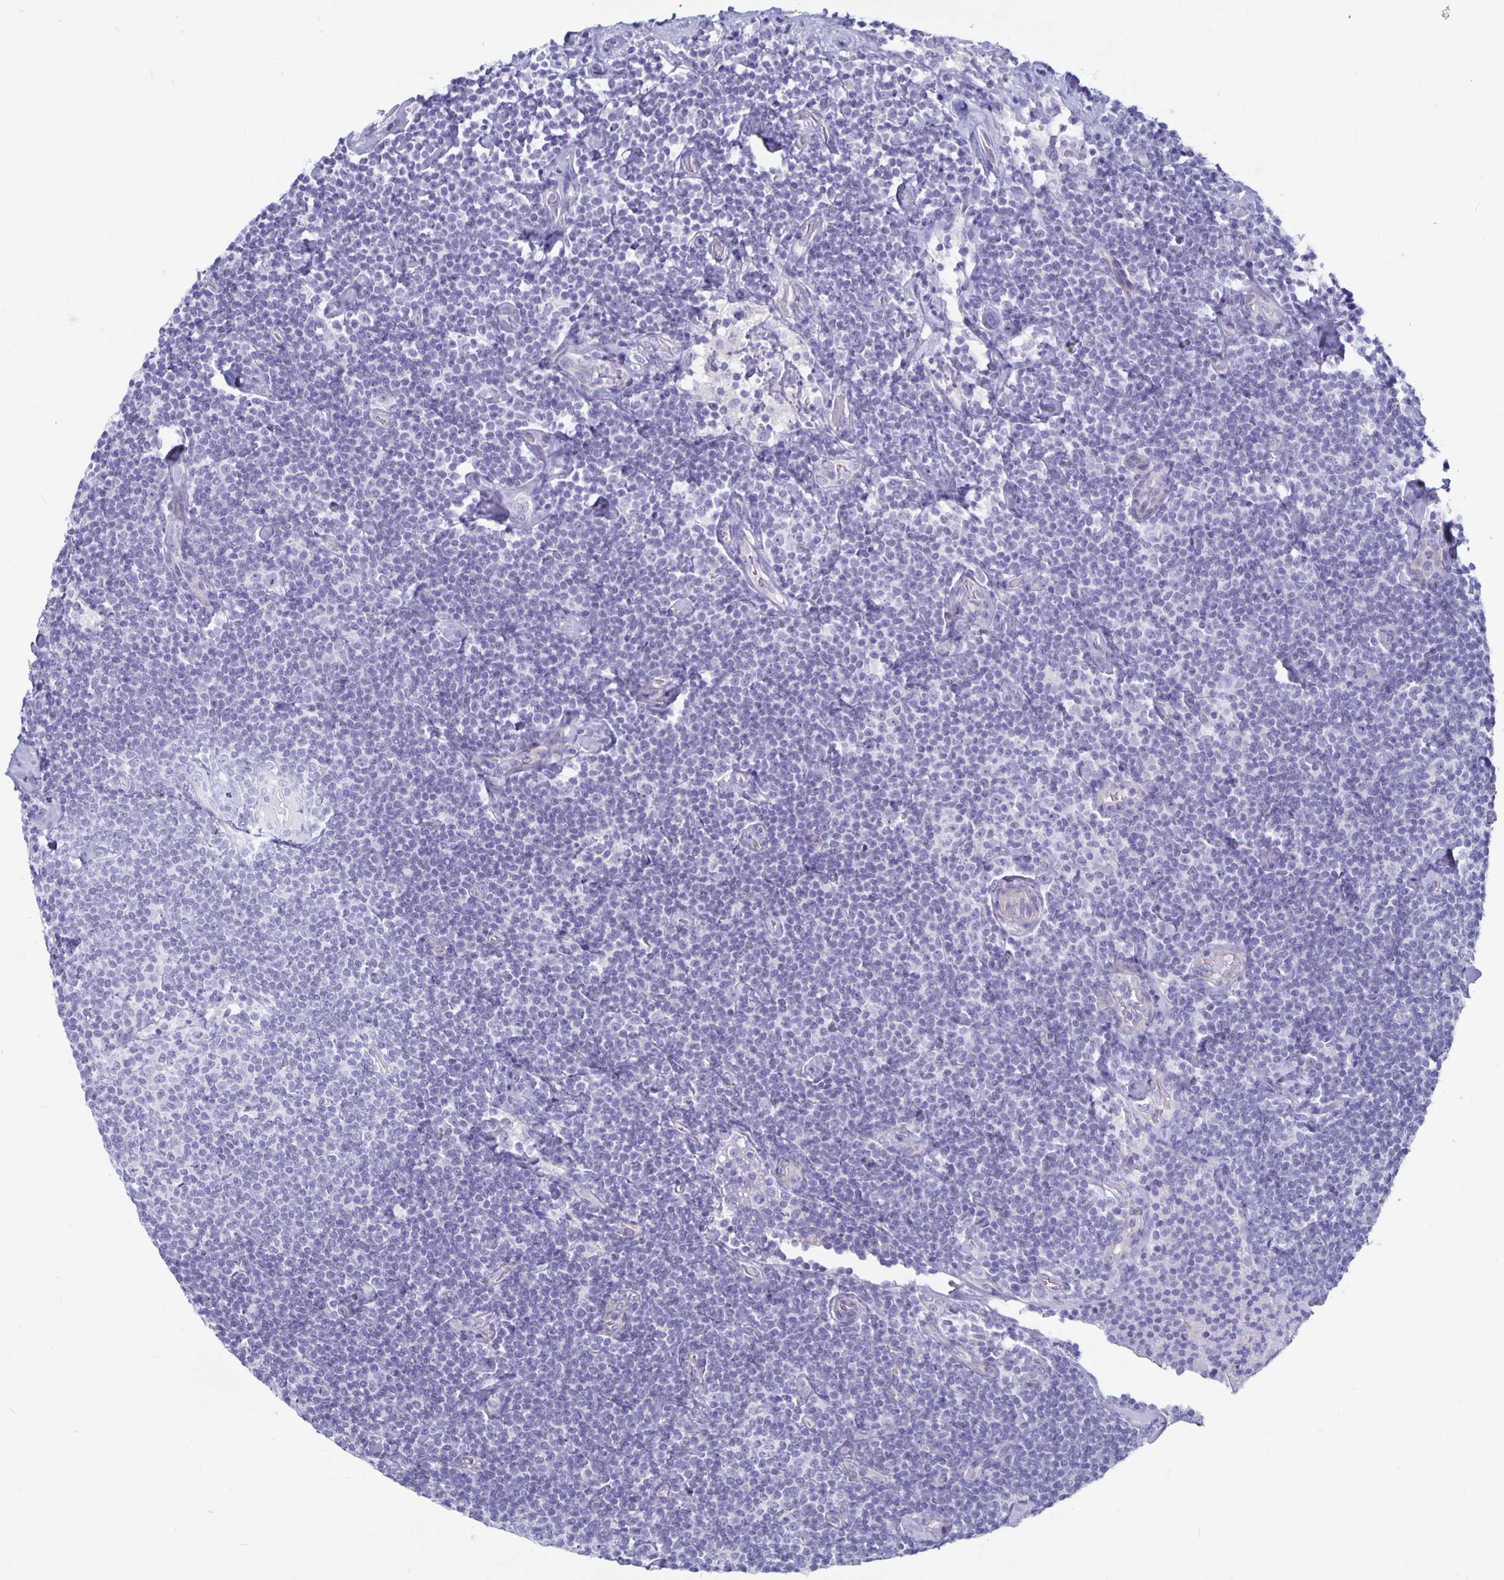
{"staining": {"intensity": "negative", "quantity": "none", "location": "none"}, "tissue": "lymphoma", "cell_type": "Tumor cells", "image_type": "cancer", "snomed": [{"axis": "morphology", "description": "Malignant lymphoma, non-Hodgkin's type, Low grade"}, {"axis": "topography", "description": "Lymph node"}], "caption": "This is a photomicrograph of immunohistochemistry (IHC) staining of low-grade malignant lymphoma, non-Hodgkin's type, which shows no expression in tumor cells.", "gene": "PLCB3", "patient": {"sex": "male", "age": 81}}